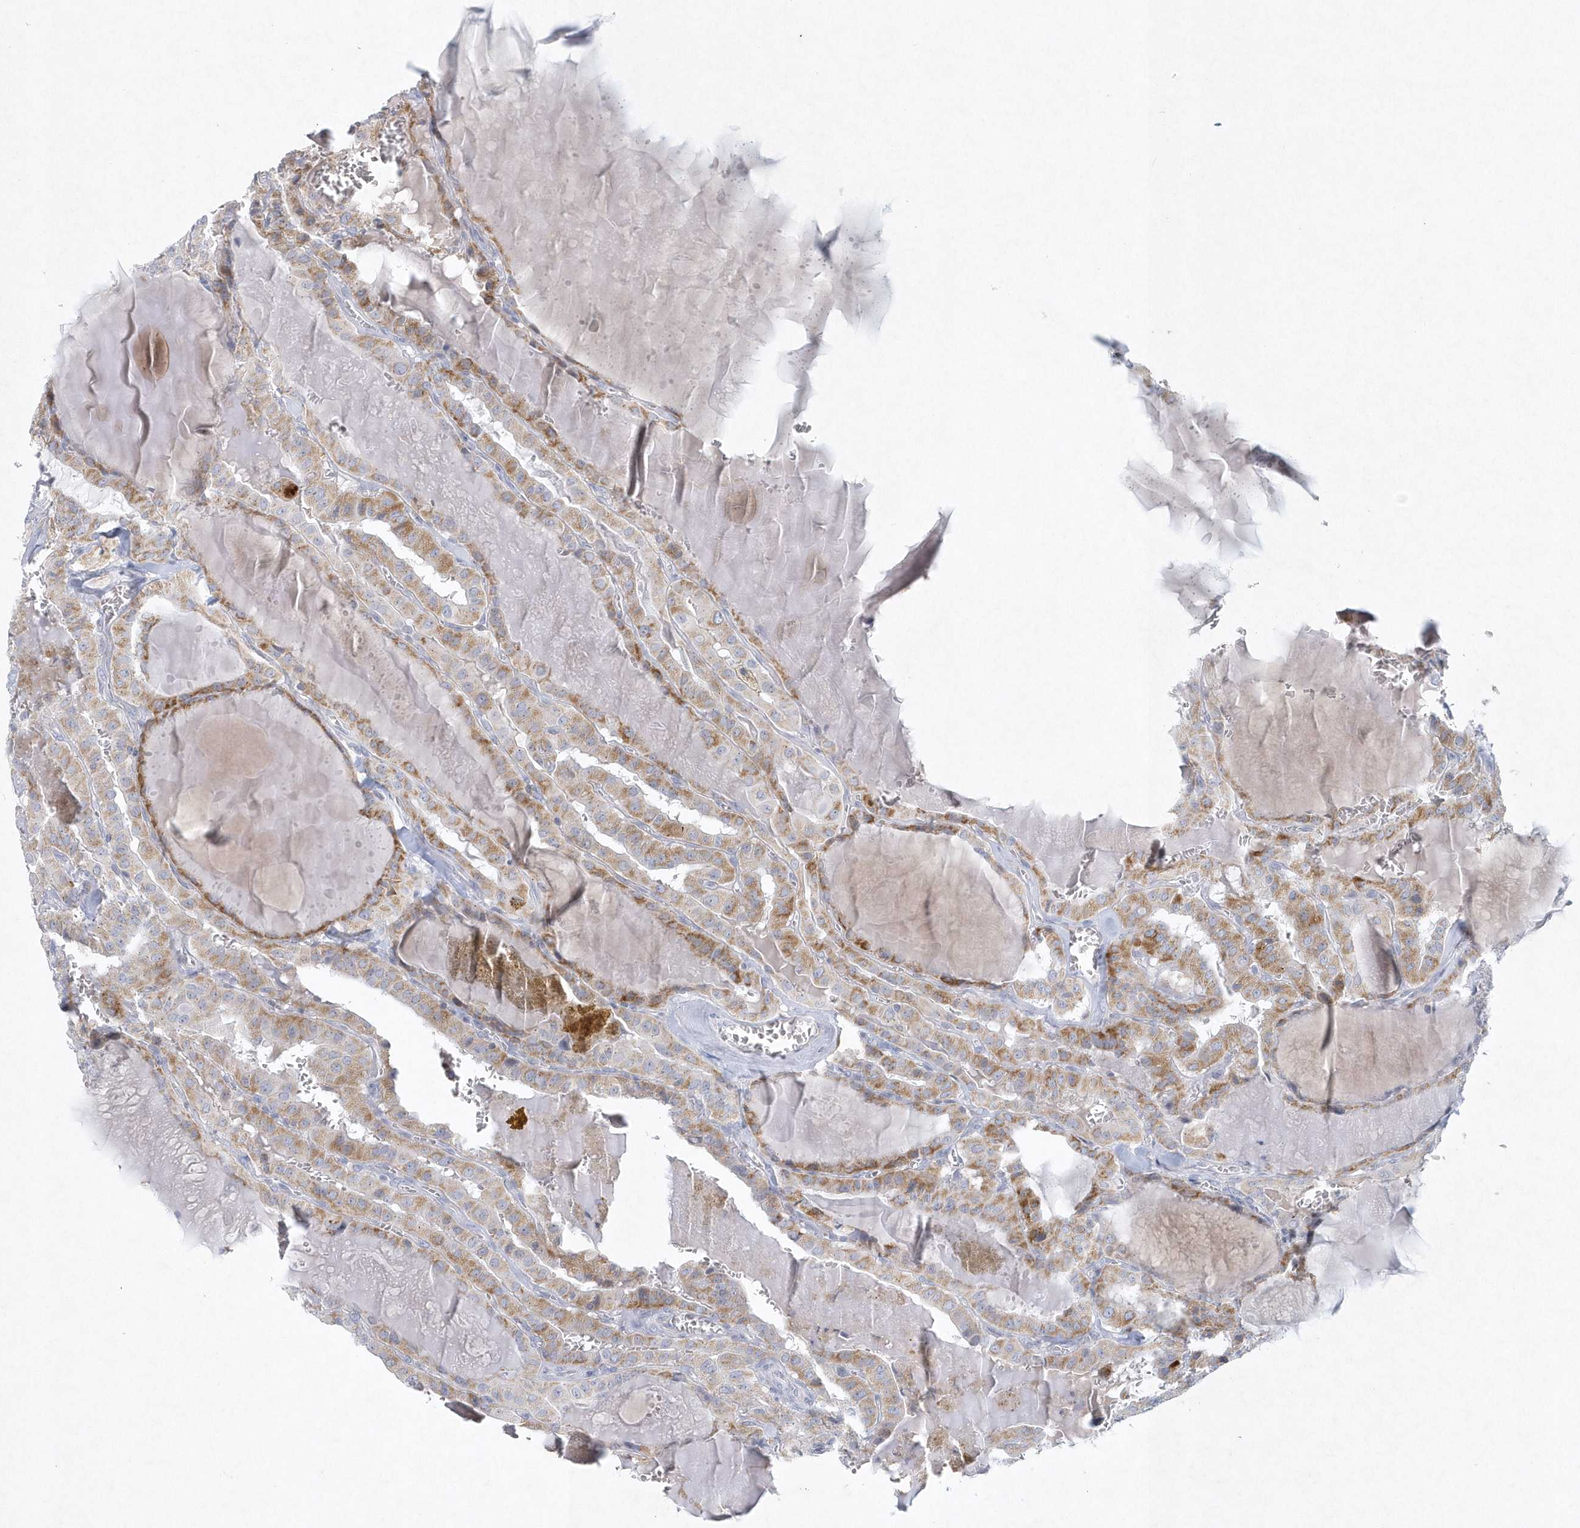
{"staining": {"intensity": "moderate", "quantity": "25%-75%", "location": "cytoplasmic/membranous"}, "tissue": "thyroid cancer", "cell_type": "Tumor cells", "image_type": "cancer", "snomed": [{"axis": "morphology", "description": "Papillary adenocarcinoma, NOS"}, {"axis": "topography", "description": "Thyroid gland"}], "caption": "An image showing moderate cytoplasmic/membranous staining in about 25%-75% of tumor cells in thyroid cancer, as visualized by brown immunohistochemical staining.", "gene": "NIPAL1", "patient": {"sex": "male", "age": 52}}